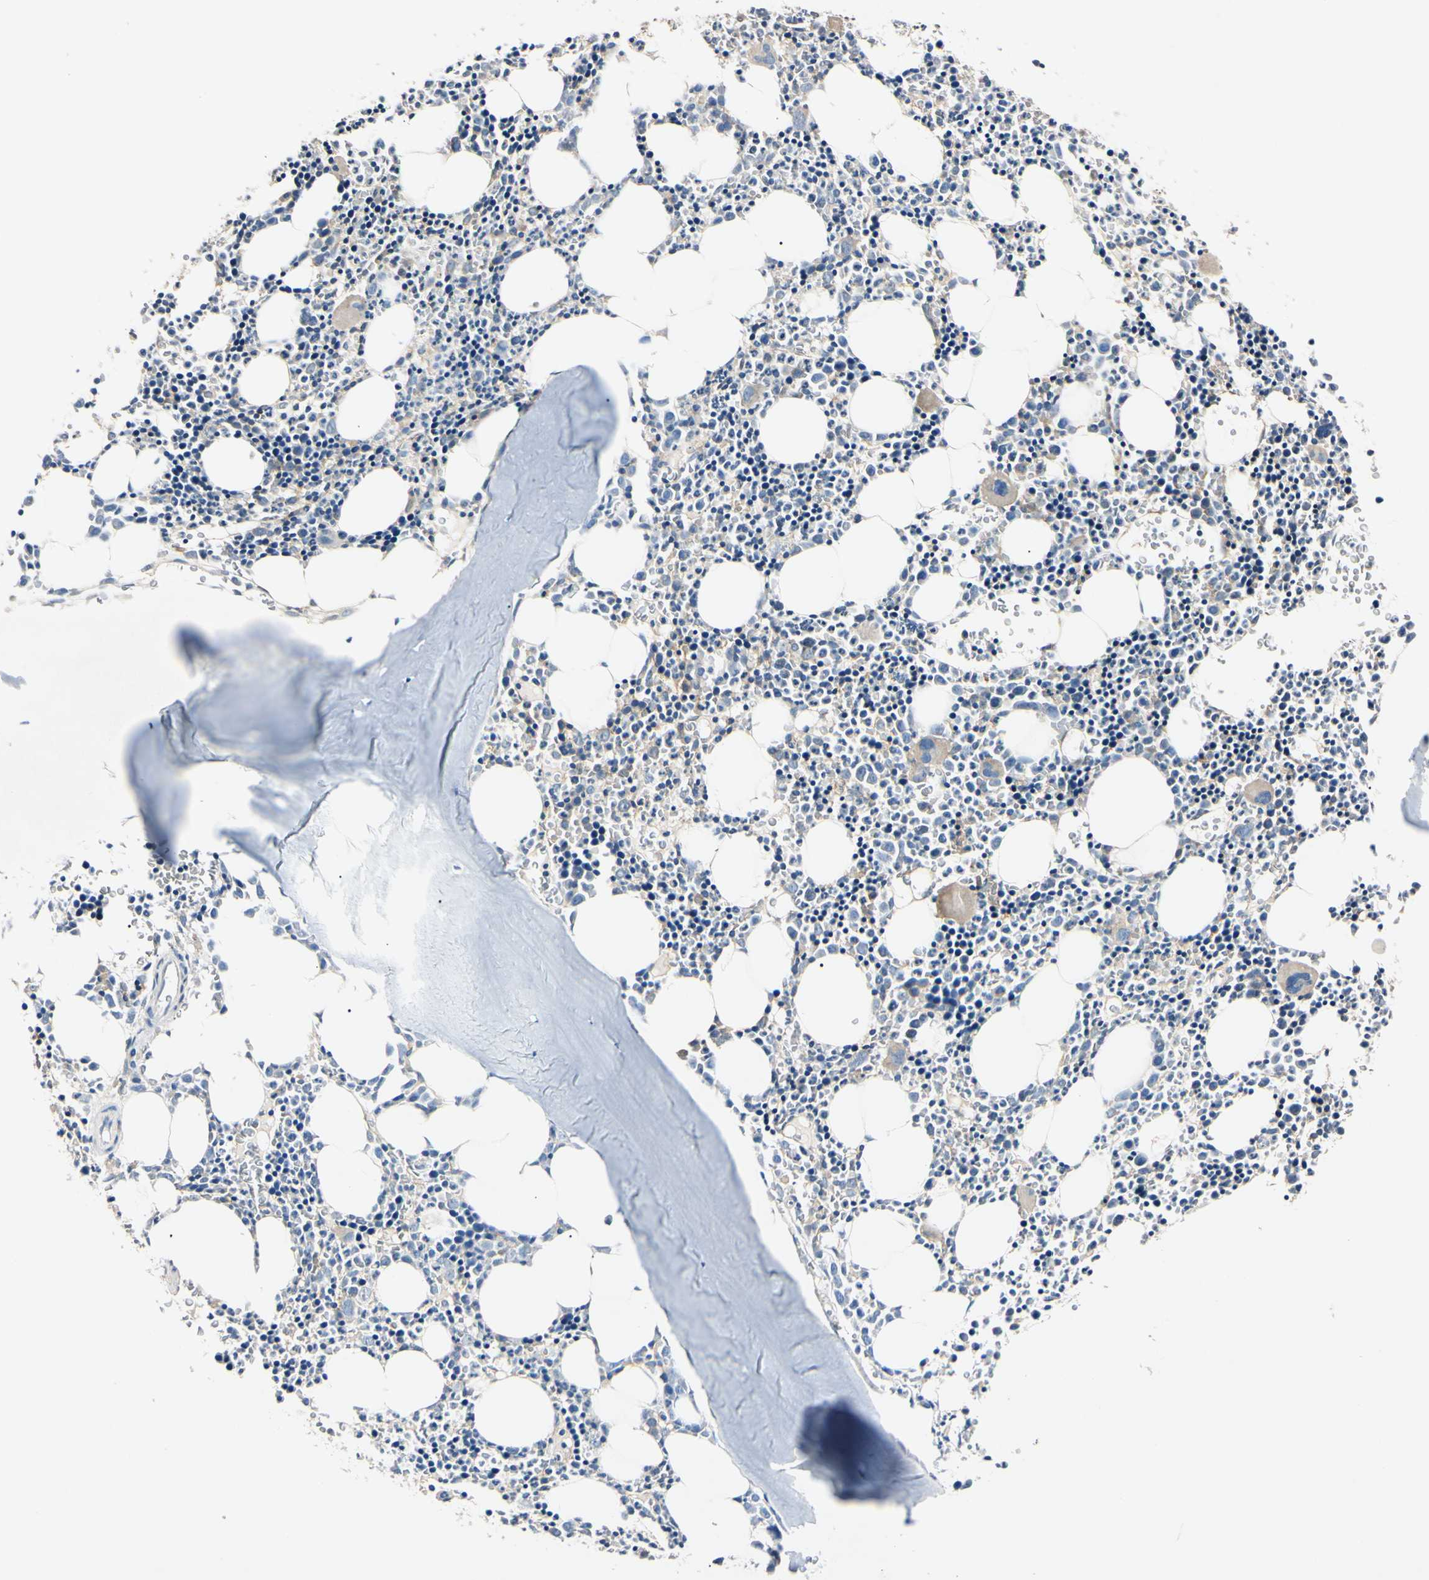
{"staining": {"intensity": "weak", "quantity": "<25%", "location": "cytoplasmic/membranous"}, "tissue": "bone marrow", "cell_type": "Hematopoietic cells", "image_type": "normal", "snomed": [{"axis": "morphology", "description": "Normal tissue, NOS"}, {"axis": "morphology", "description": "Inflammation, NOS"}, {"axis": "topography", "description": "Bone marrow"}], "caption": "Hematopoietic cells are negative for protein expression in unremarkable human bone marrow. (DAB immunohistochemistry (IHC) with hematoxylin counter stain).", "gene": "EPN1", "patient": {"sex": "female", "age": 17}}